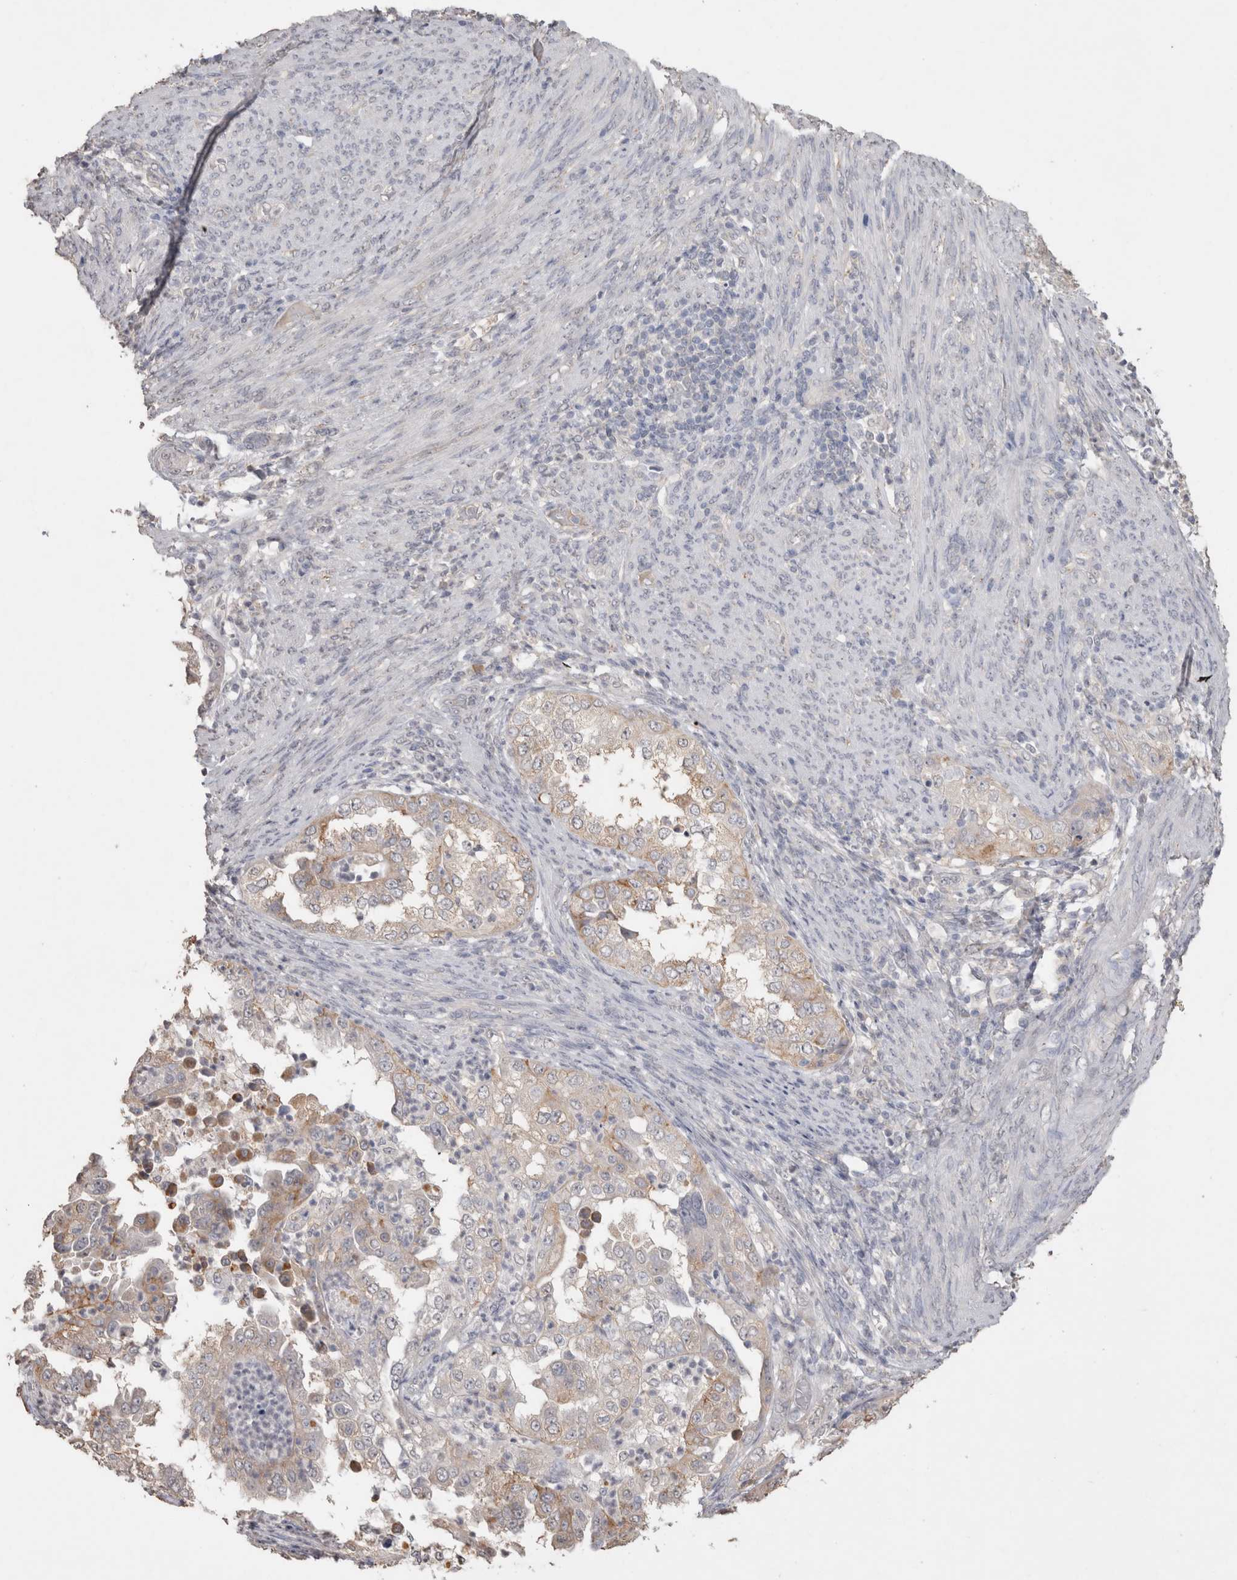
{"staining": {"intensity": "weak", "quantity": "<25%", "location": "cytoplasmic/membranous"}, "tissue": "endometrial cancer", "cell_type": "Tumor cells", "image_type": "cancer", "snomed": [{"axis": "morphology", "description": "Adenocarcinoma, NOS"}, {"axis": "topography", "description": "Endometrium"}], "caption": "Protein analysis of endometrial cancer shows no significant staining in tumor cells.", "gene": "NAALADL2", "patient": {"sex": "female", "age": 85}}